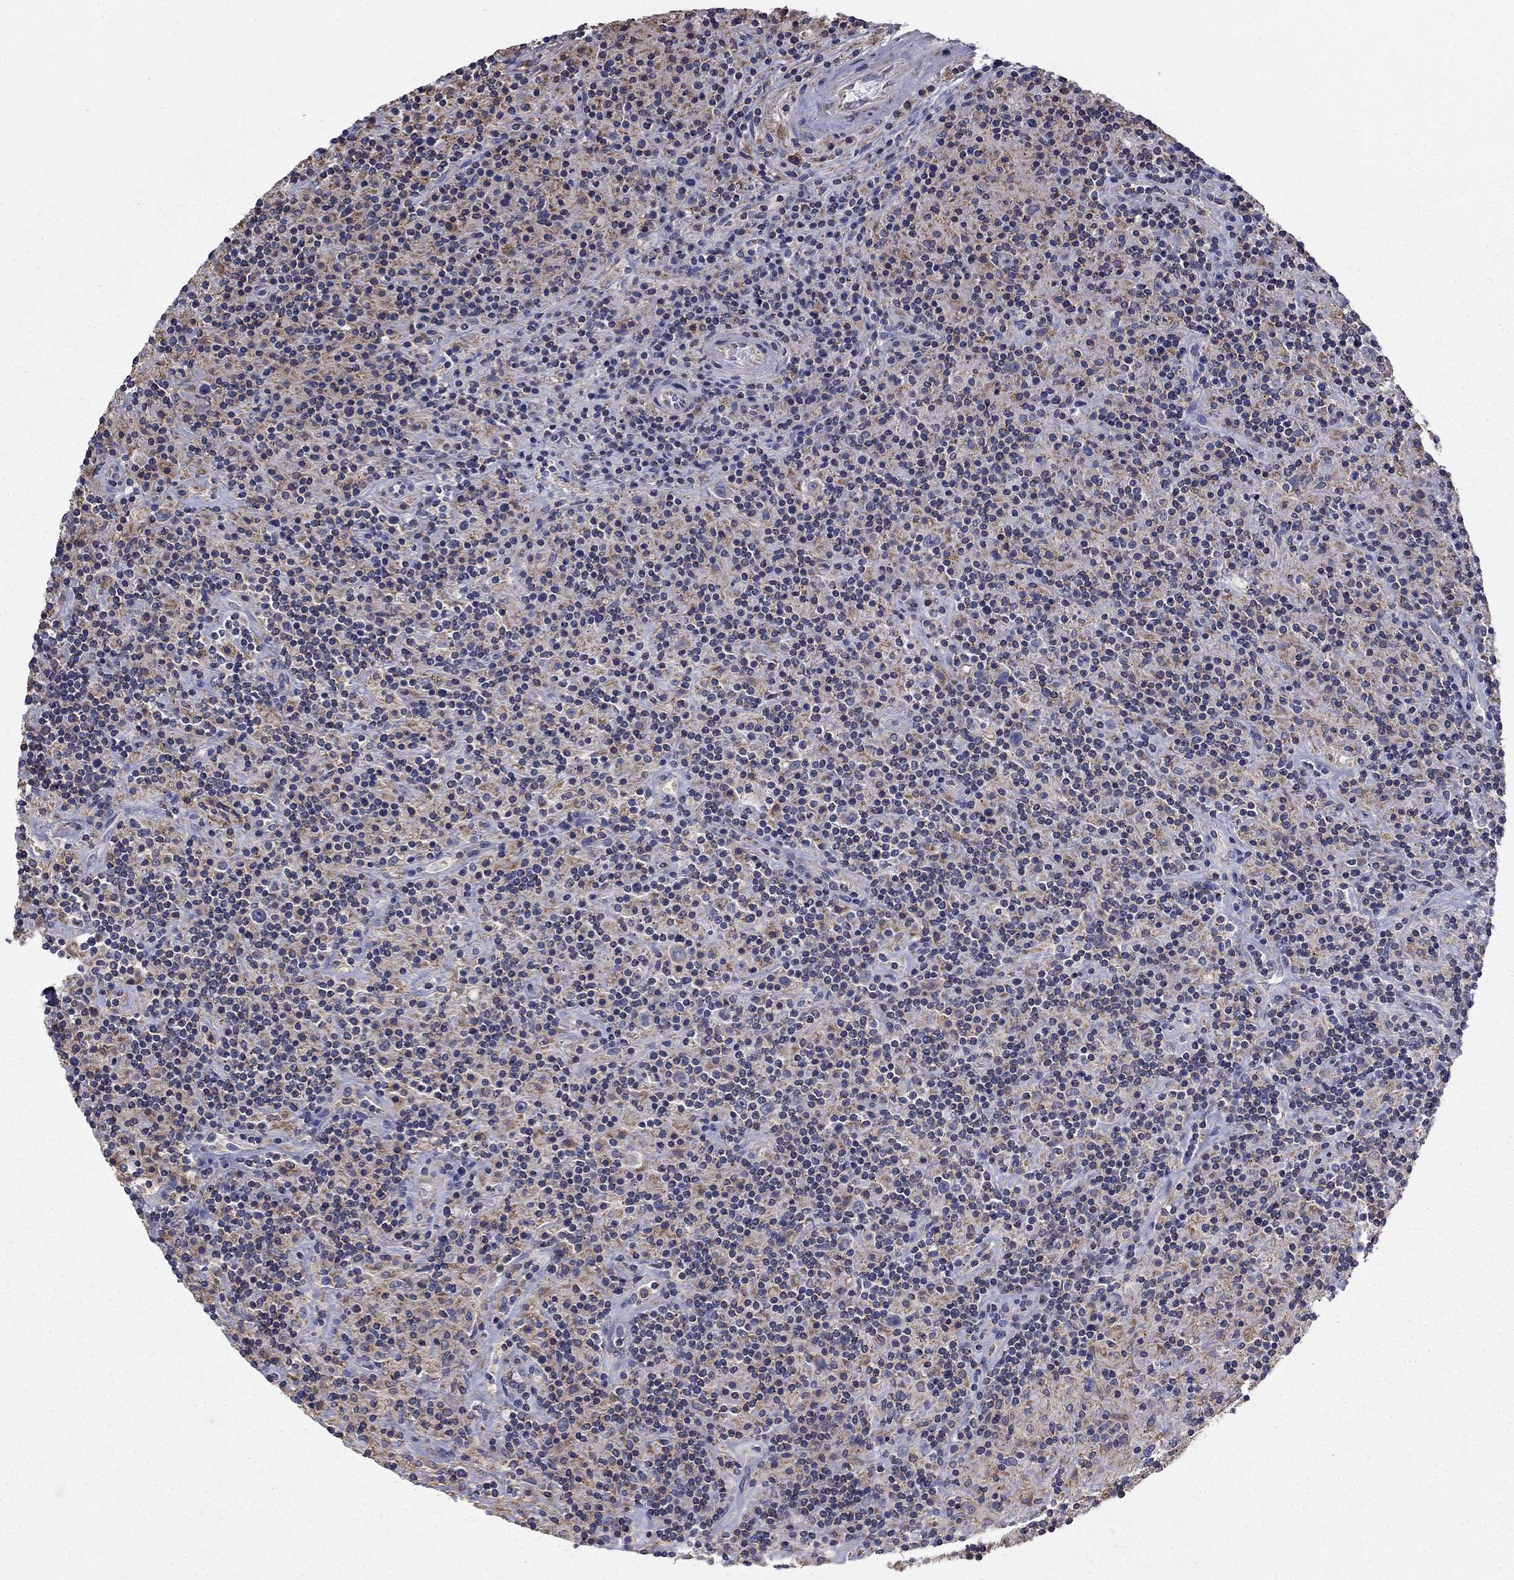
{"staining": {"intensity": "negative", "quantity": "none", "location": "none"}, "tissue": "lymphoma", "cell_type": "Tumor cells", "image_type": "cancer", "snomed": [{"axis": "morphology", "description": "Hodgkin's disease, NOS"}, {"axis": "topography", "description": "Lymph node"}], "caption": "Lymphoma was stained to show a protein in brown. There is no significant staining in tumor cells.", "gene": "NME5", "patient": {"sex": "male", "age": 70}}